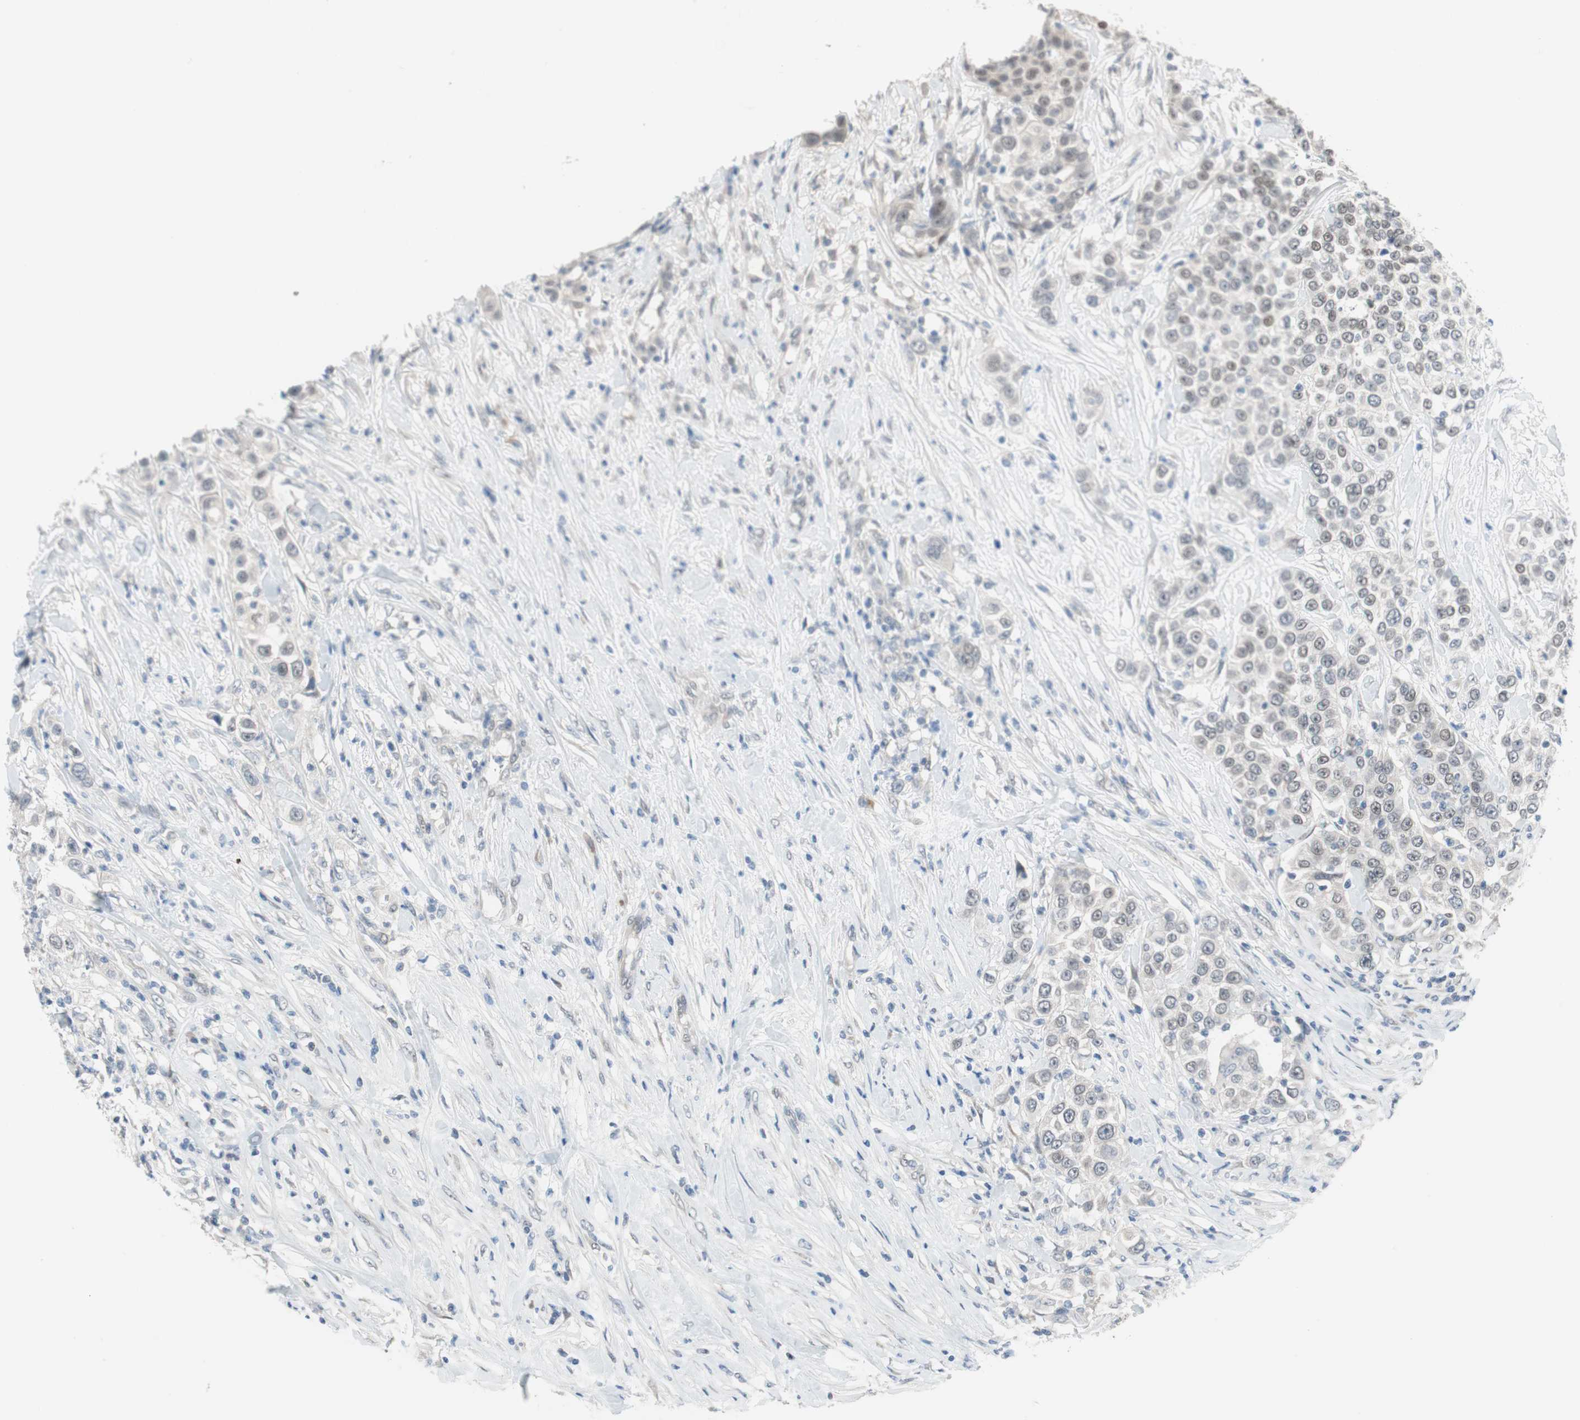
{"staining": {"intensity": "weak", "quantity": "<25%", "location": "nuclear"}, "tissue": "urothelial cancer", "cell_type": "Tumor cells", "image_type": "cancer", "snomed": [{"axis": "morphology", "description": "Urothelial carcinoma, High grade"}, {"axis": "topography", "description": "Urinary bladder"}], "caption": "A high-resolution image shows immunohistochemistry staining of urothelial carcinoma (high-grade), which reveals no significant expression in tumor cells.", "gene": "GRHL1", "patient": {"sex": "female", "age": 80}}